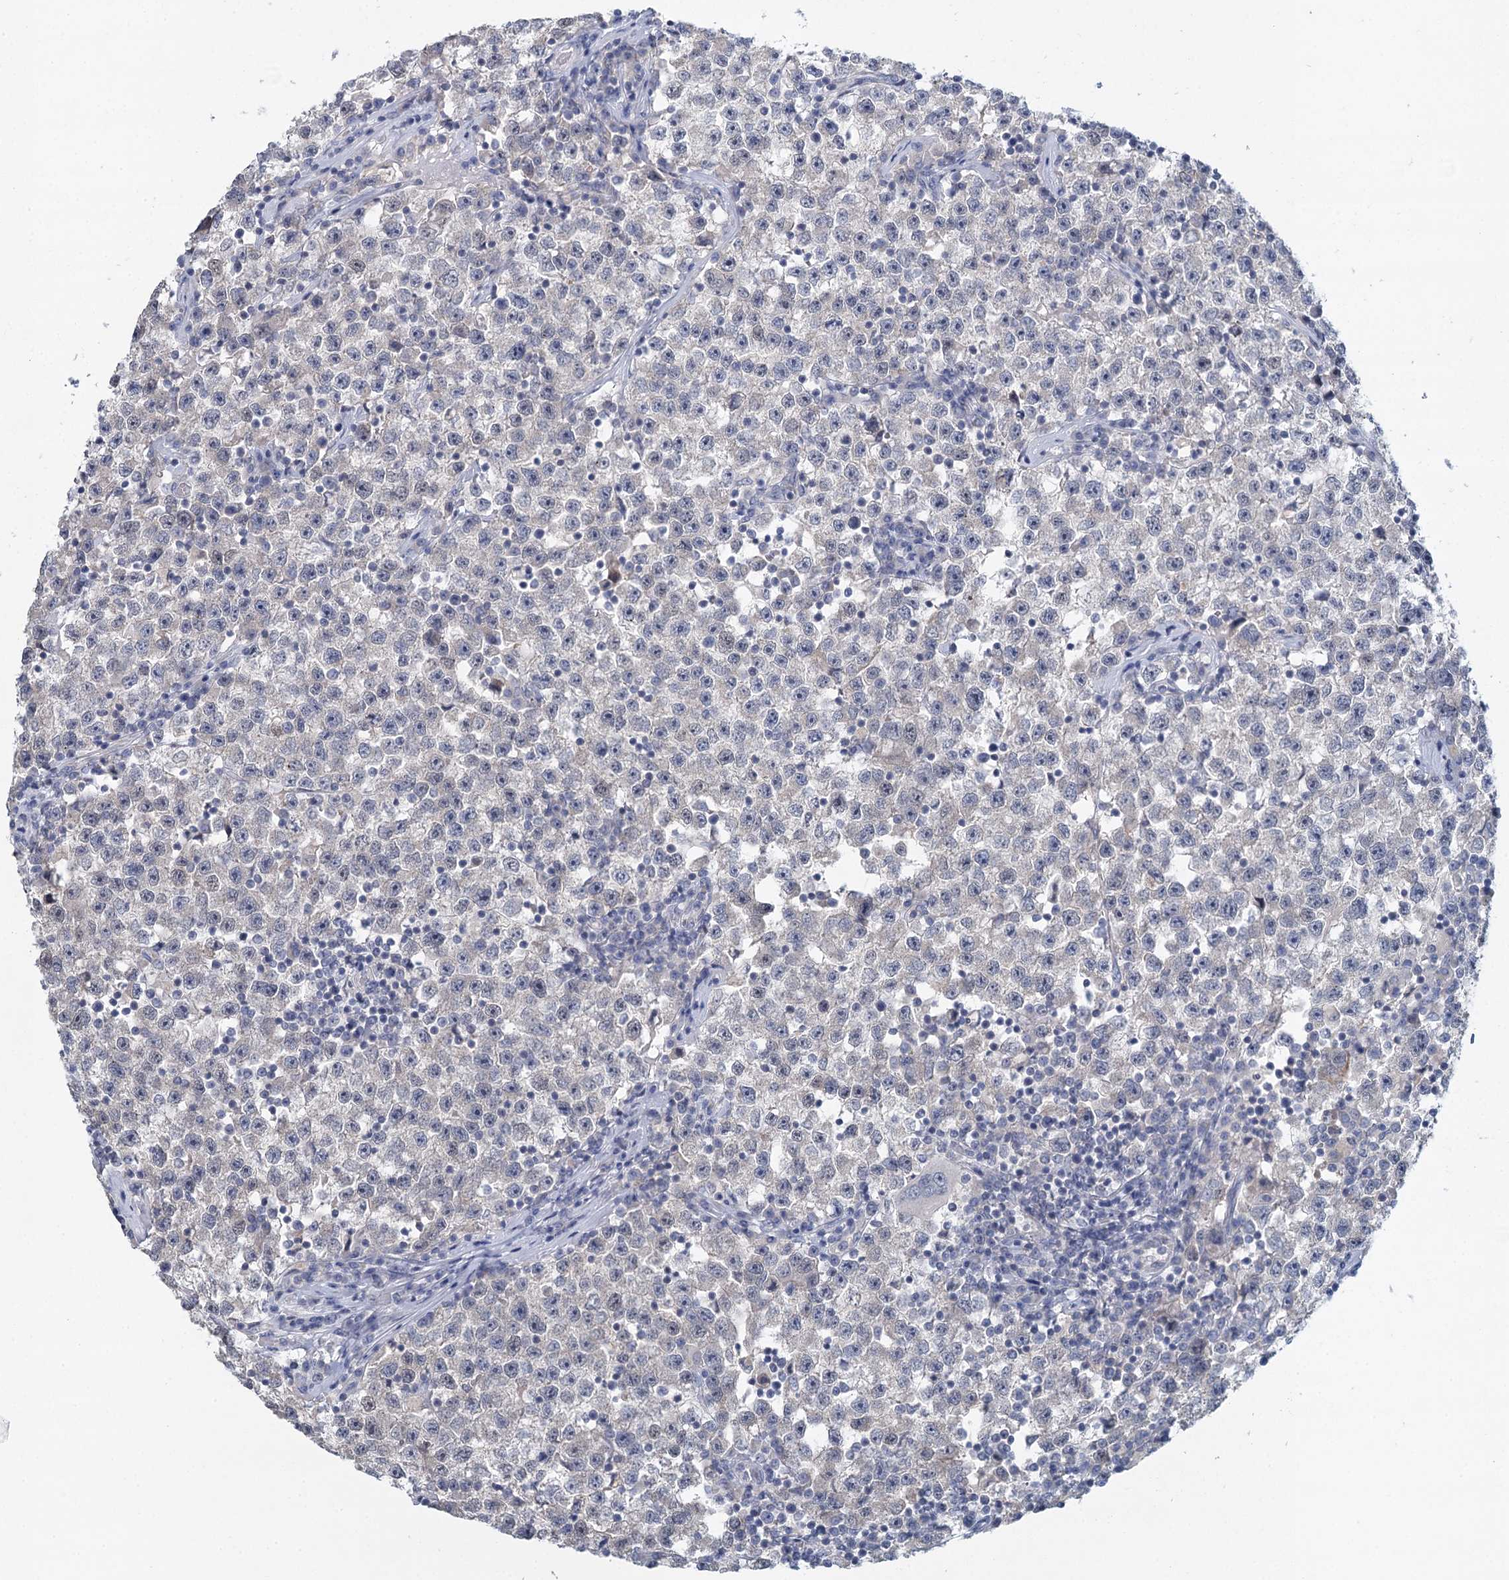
{"staining": {"intensity": "negative", "quantity": "none", "location": "none"}, "tissue": "testis cancer", "cell_type": "Tumor cells", "image_type": "cancer", "snomed": [{"axis": "morphology", "description": "Seminoma, NOS"}, {"axis": "topography", "description": "Testis"}], "caption": "An immunohistochemistry (IHC) micrograph of testis seminoma is shown. There is no staining in tumor cells of testis seminoma.", "gene": "MYO7B", "patient": {"sex": "male", "age": 22}}